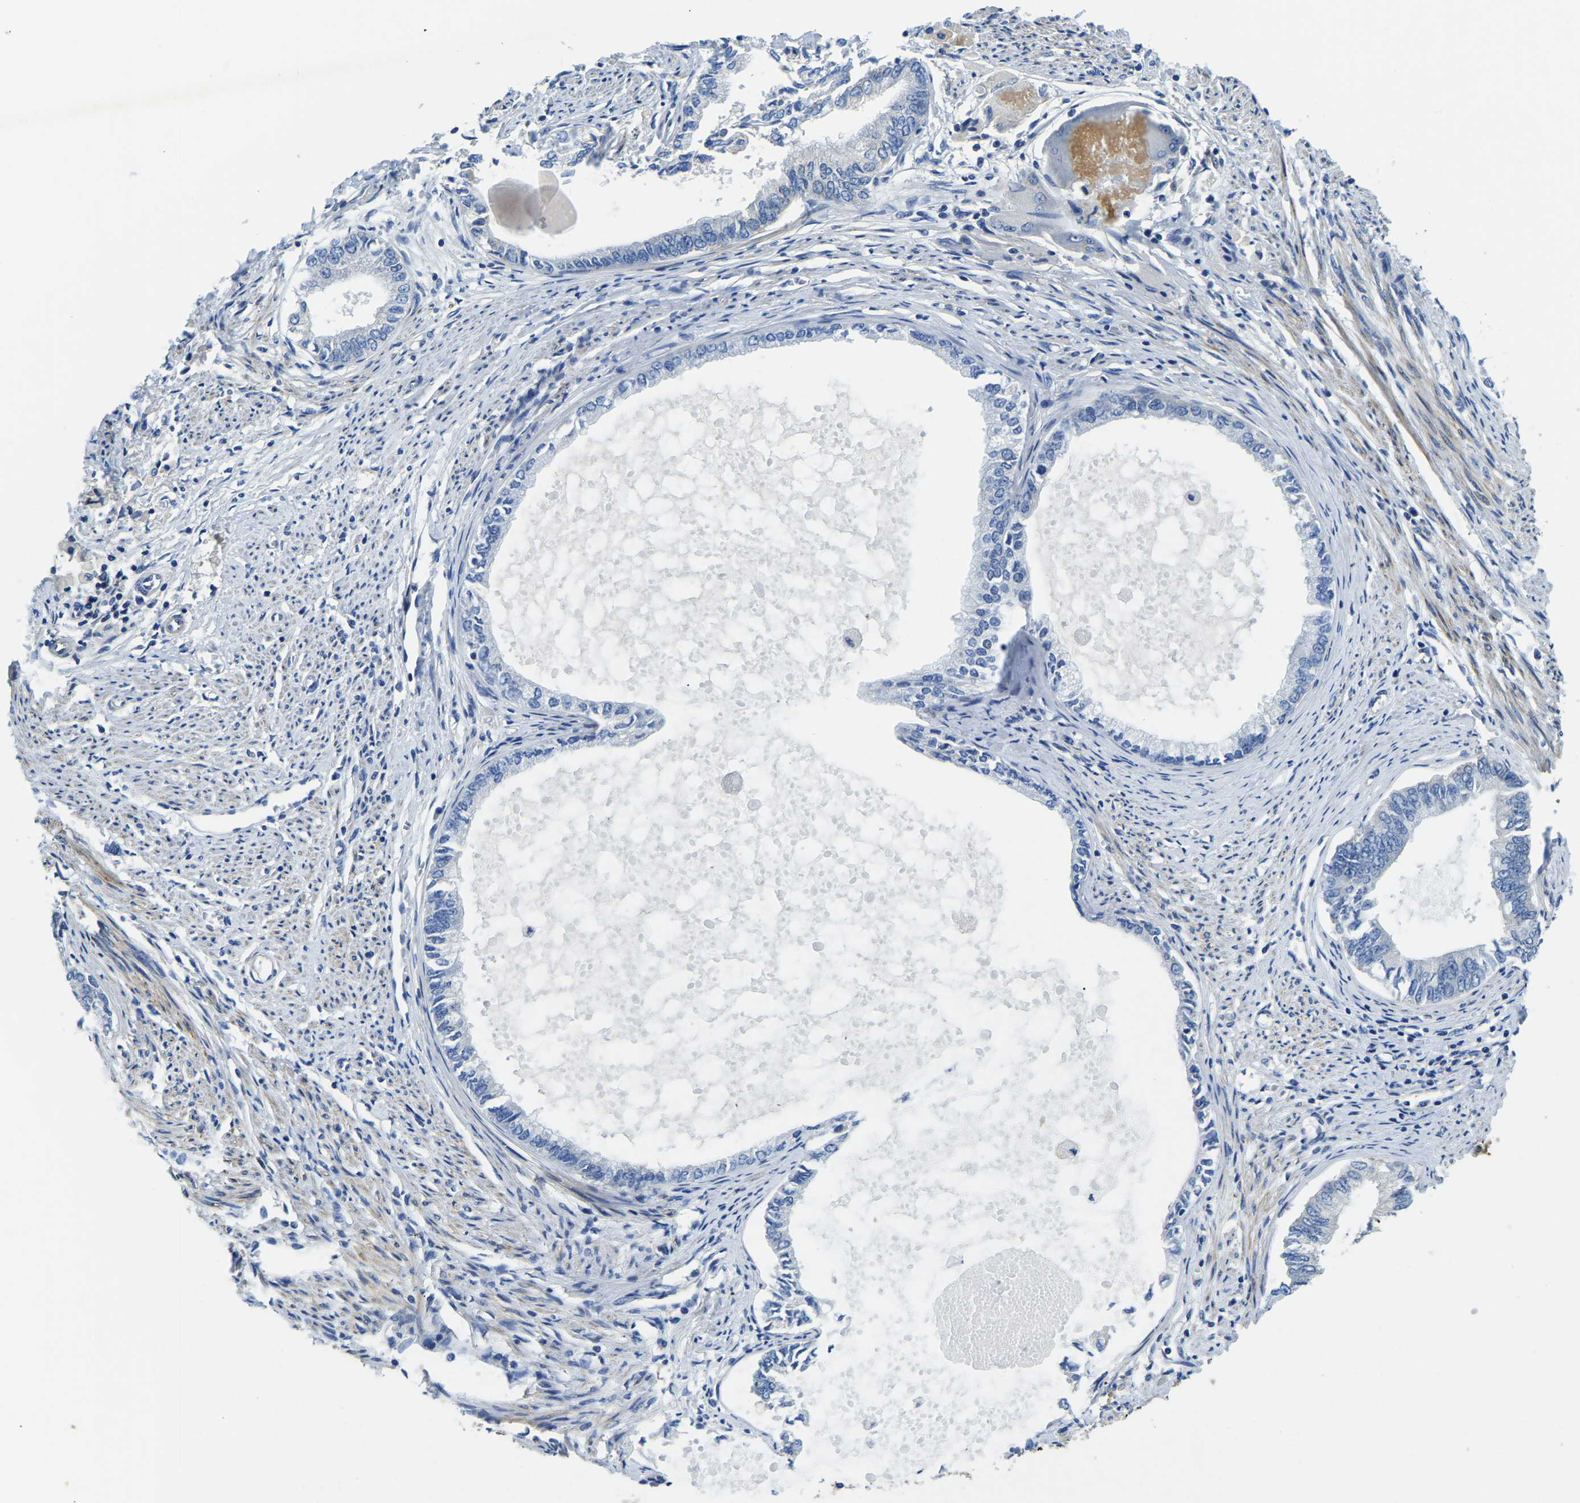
{"staining": {"intensity": "negative", "quantity": "none", "location": "none"}, "tissue": "endometrial cancer", "cell_type": "Tumor cells", "image_type": "cancer", "snomed": [{"axis": "morphology", "description": "Adenocarcinoma, NOS"}, {"axis": "topography", "description": "Endometrium"}], "caption": "Immunohistochemistry of human endometrial cancer (adenocarcinoma) shows no expression in tumor cells. Nuclei are stained in blue.", "gene": "STAT2", "patient": {"sex": "female", "age": 86}}